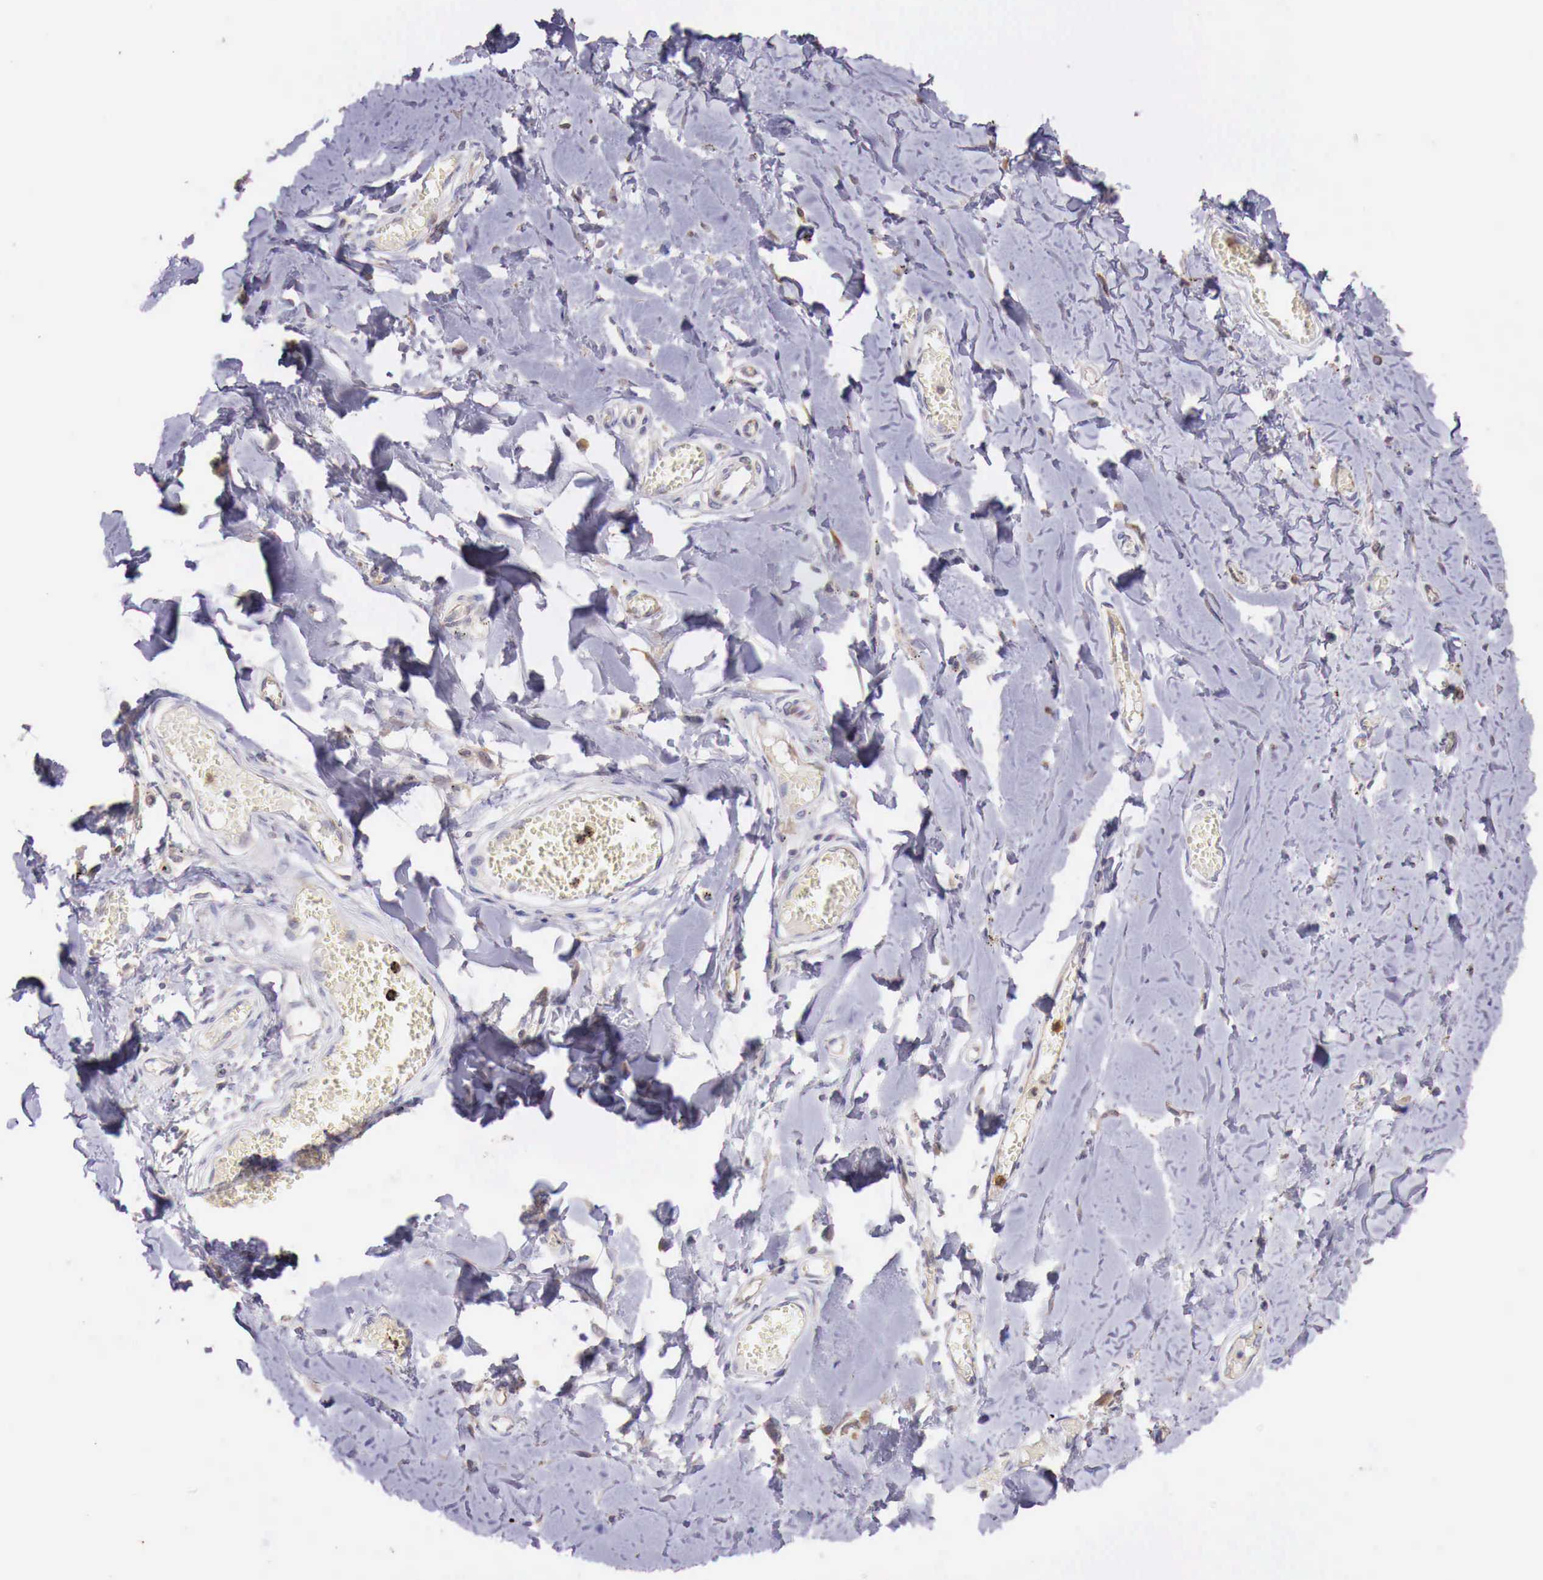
{"staining": {"intensity": "negative", "quantity": "none", "location": "none"}, "tissue": "adipose tissue", "cell_type": "Adipocytes", "image_type": "normal", "snomed": [{"axis": "morphology", "description": "Normal tissue, NOS"}, {"axis": "morphology", "description": "Sarcoma, NOS"}, {"axis": "topography", "description": "Skin"}, {"axis": "topography", "description": "Soft tissue"}], "caption": "A high-resolution micrograph shows immunohistochemistry (IHC) staining of unremarkable adipose tissue, which demonstrates no significant expression in adipocytes.", "gene": "GAB2", "patient": {"sex": "female", "age": 51}}